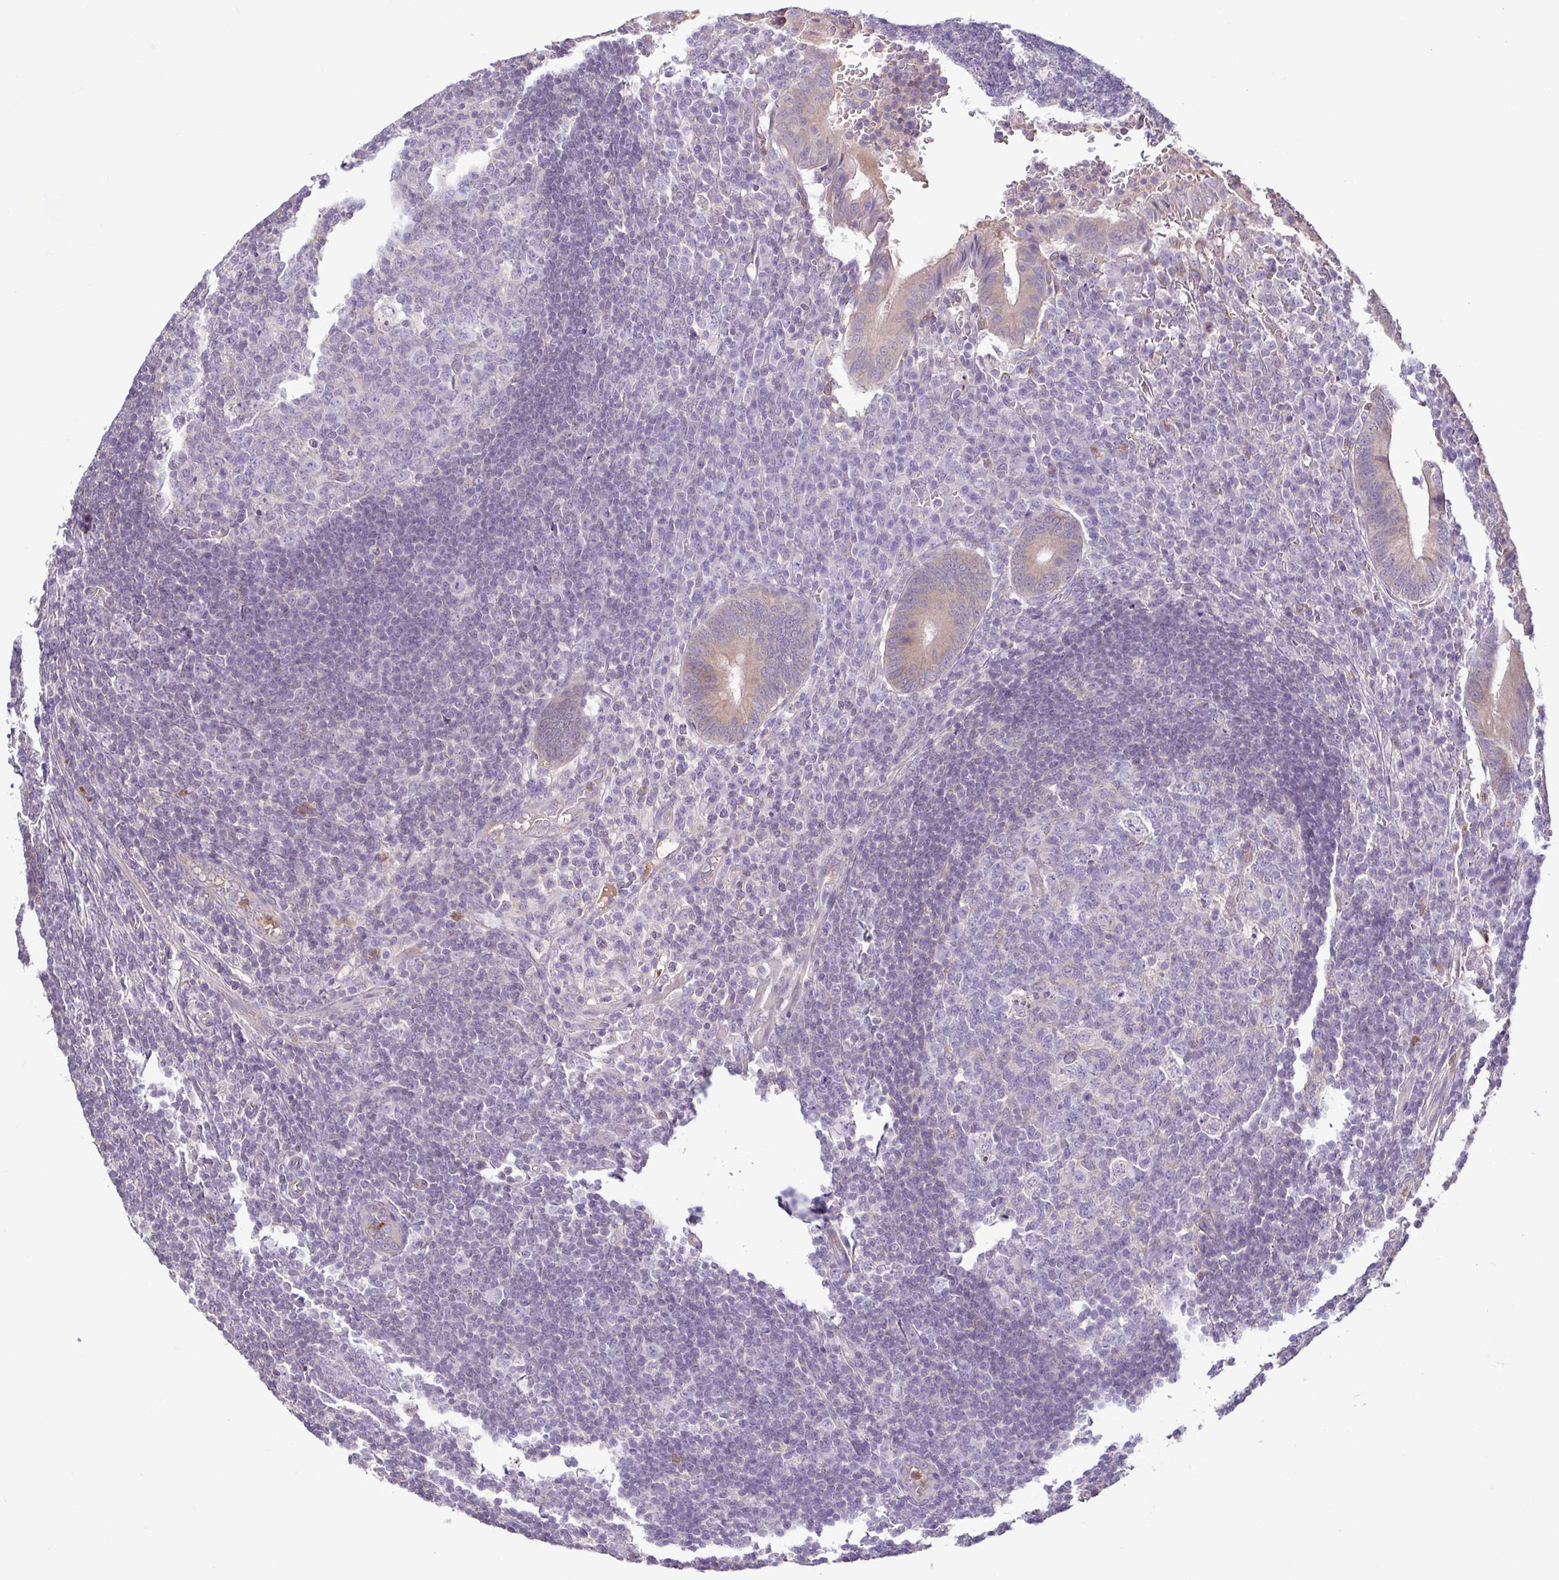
{"staining": {"intensity": "weak", "quantity": "25%-75%", "location": "cytoplasmic/membranous"}, "tissue": "appendix", "cell_type": "Glandular cells", "image_type": "normal", "snomed": [{"axis": "morphology", "description": "Normal tissue, NOS"}, {"axis": "topography", "description": "Appendix"}], "caption": "Immunohistochemistry staining of unremarkable appendix, which demonstrates low levels of weak cytoplasmic/membranous positivity in about 25%-75% of glandular cells indicating weak cytoplasmic/membranous protein staining. The staining was performed using DAB (3,3'-diaminobenzidine) (brown) for protein detection and nuclei were counterstained in hematoxylin (blue).", "gene": "MYL10", "patient": {"sex": "male", "age": 18}}